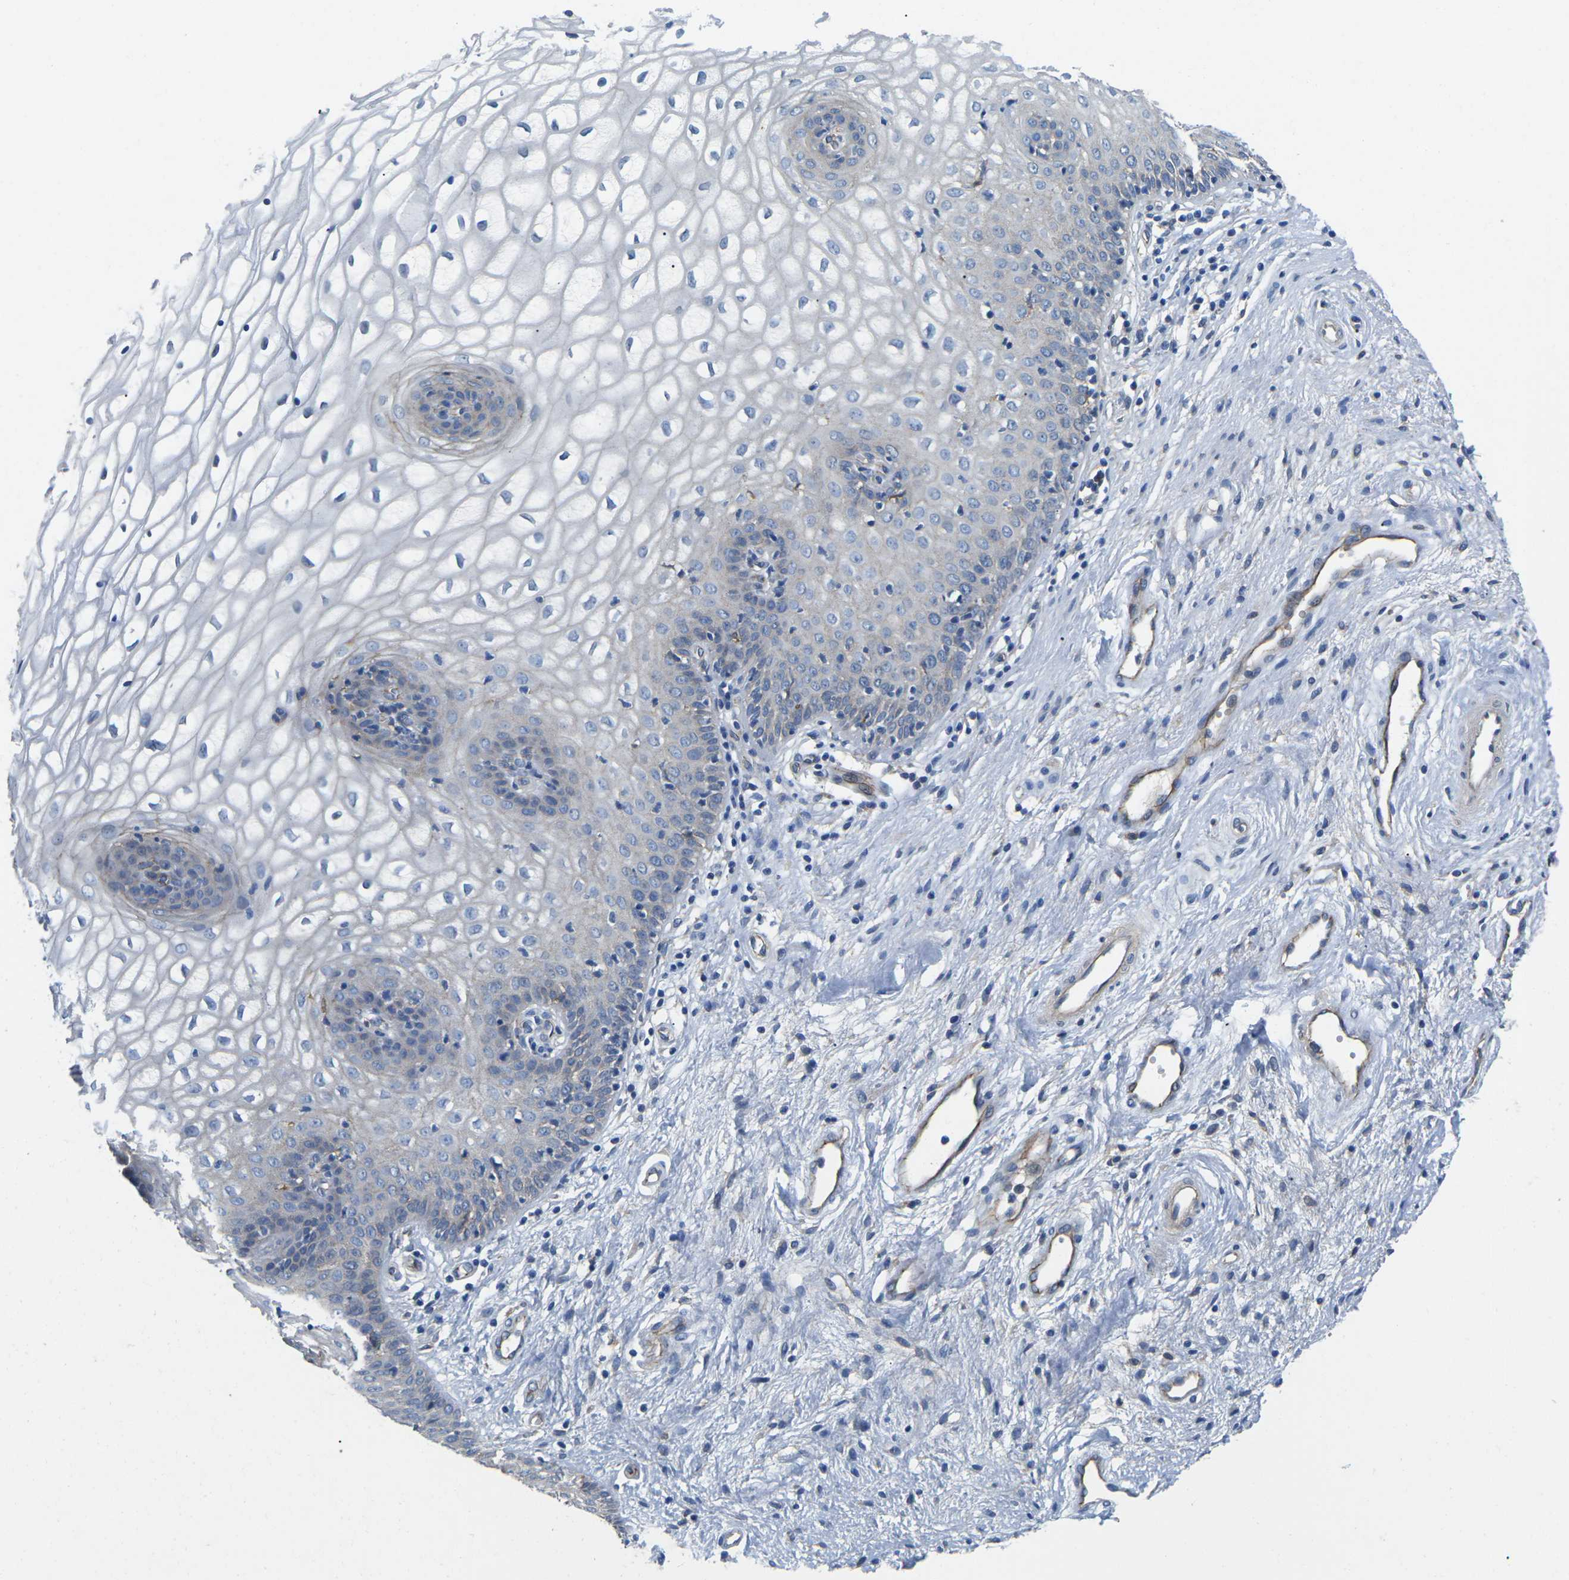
{"staining": {"intensity": "weak", "quantity": "<25%", "location": "cytoplasmic/membranous"}, "tissue": "vagina", "cell_type": "Squamous epithelial cells", "image_type": "normal", "snomed": [{"axis": "morphology", "description": "Normal tissue, NOS"}, {"axis": "topography", "description": "Vagina"}], "caption": "High power microscopy histopathology image of an immunohistochemistry histopathology image of normal vagina, revealing no significant expression in squamous epithelial cells. Brightfield microscopy of IHC stained with DAB (brown) and hematoxylin (blue), captured at high magnification.", "gene": "CTNND1", "patient": {"sex": "female", "age": 34}}